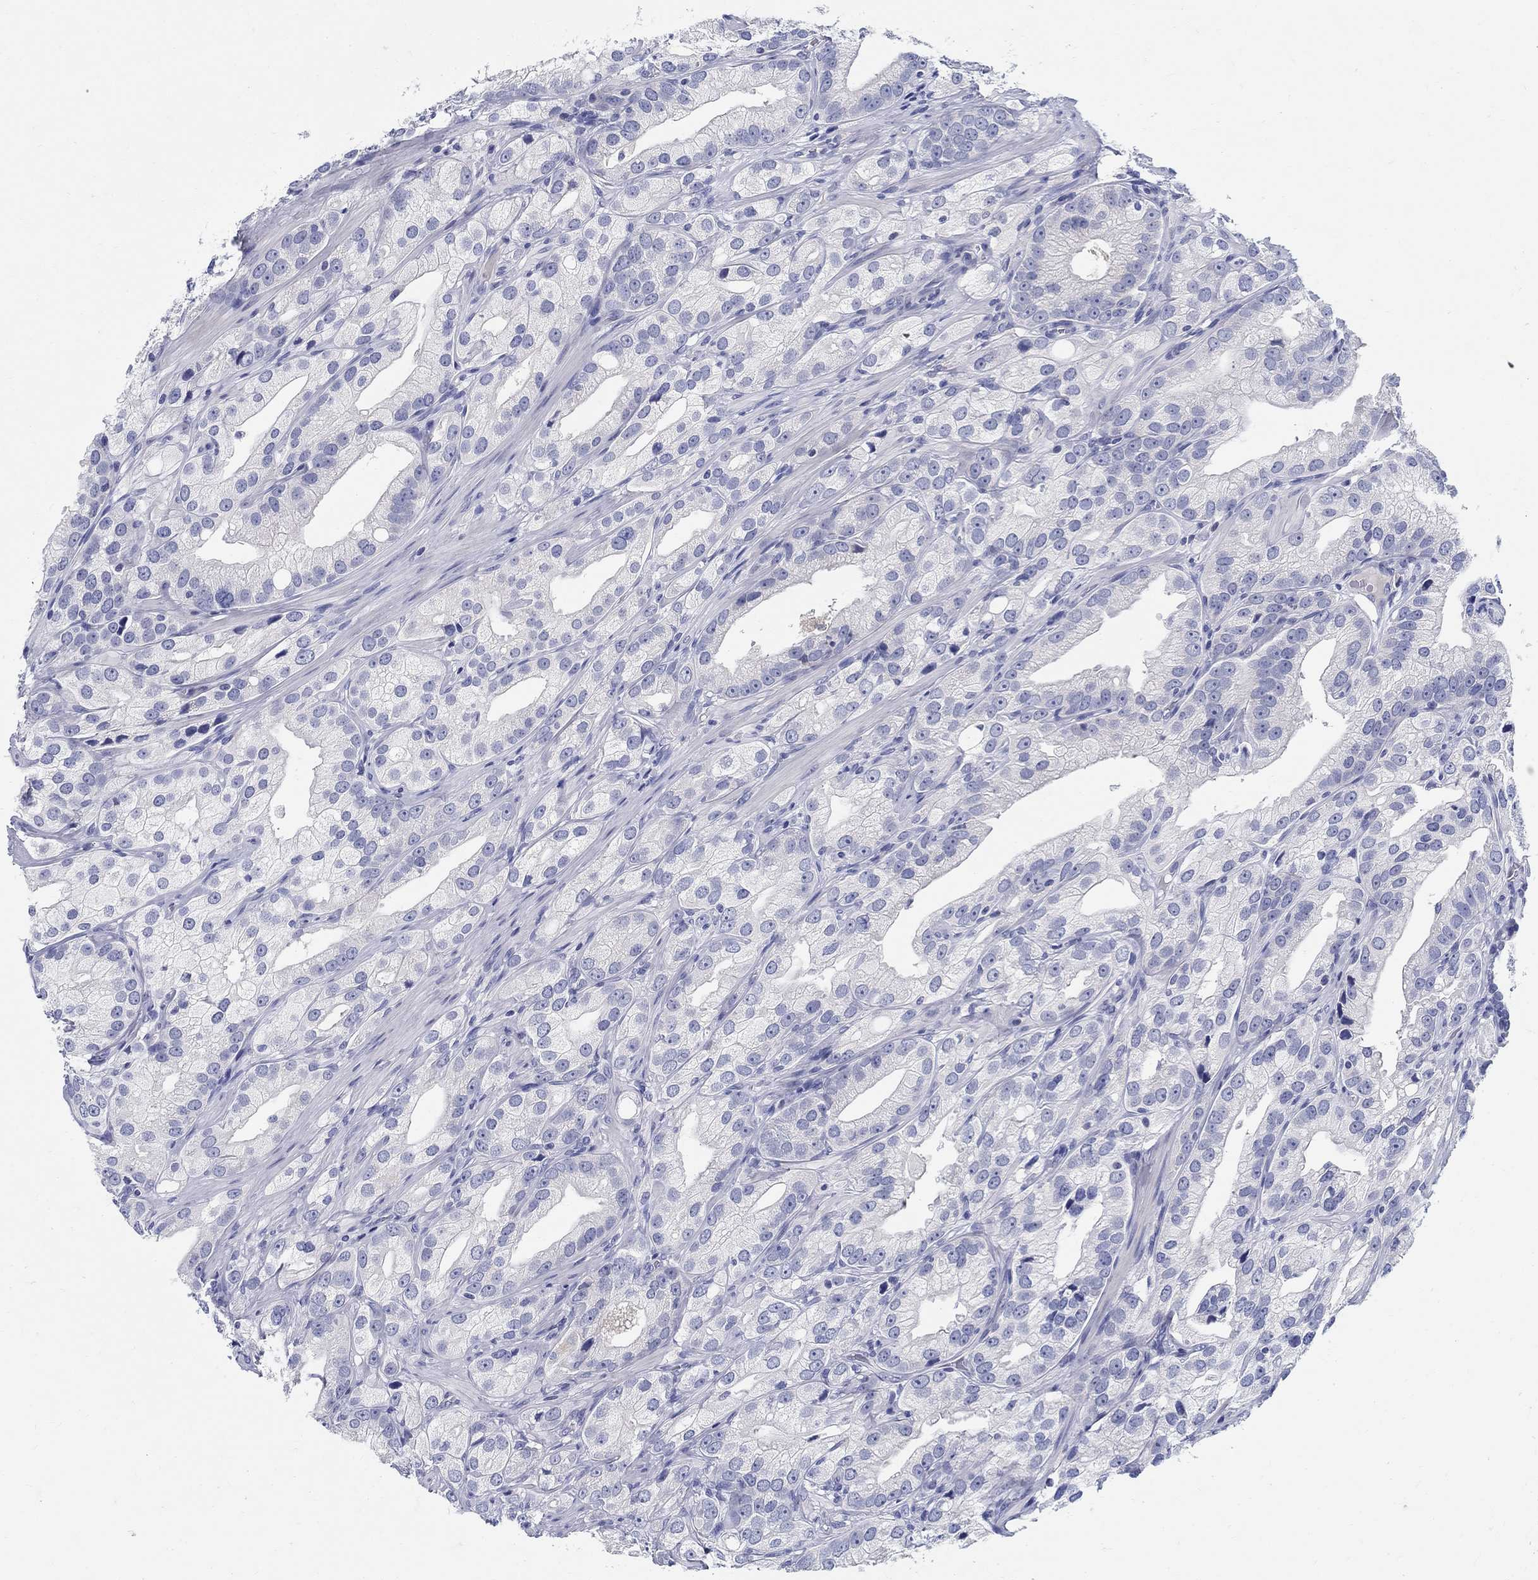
{"staining": {"intensity": "negative", "quantity": "none", "location": "none"}, "tissue": "prostate cancer", "cell_type": "Tumor cells", "image_type": "cancer", "snomed": [{"axis": "morphology", "description": "Adenocarcinoma, High grade"}, {"axis": "topography", "description": "Prostate and seminal vesicle, NOS"}], "caption": "The immunohistochemistry micrograph has no significant expression in tumor cells of prostate cancer tissue.", "gene": "CRYGD", "patient": {"sex": "male", "age": 62}}